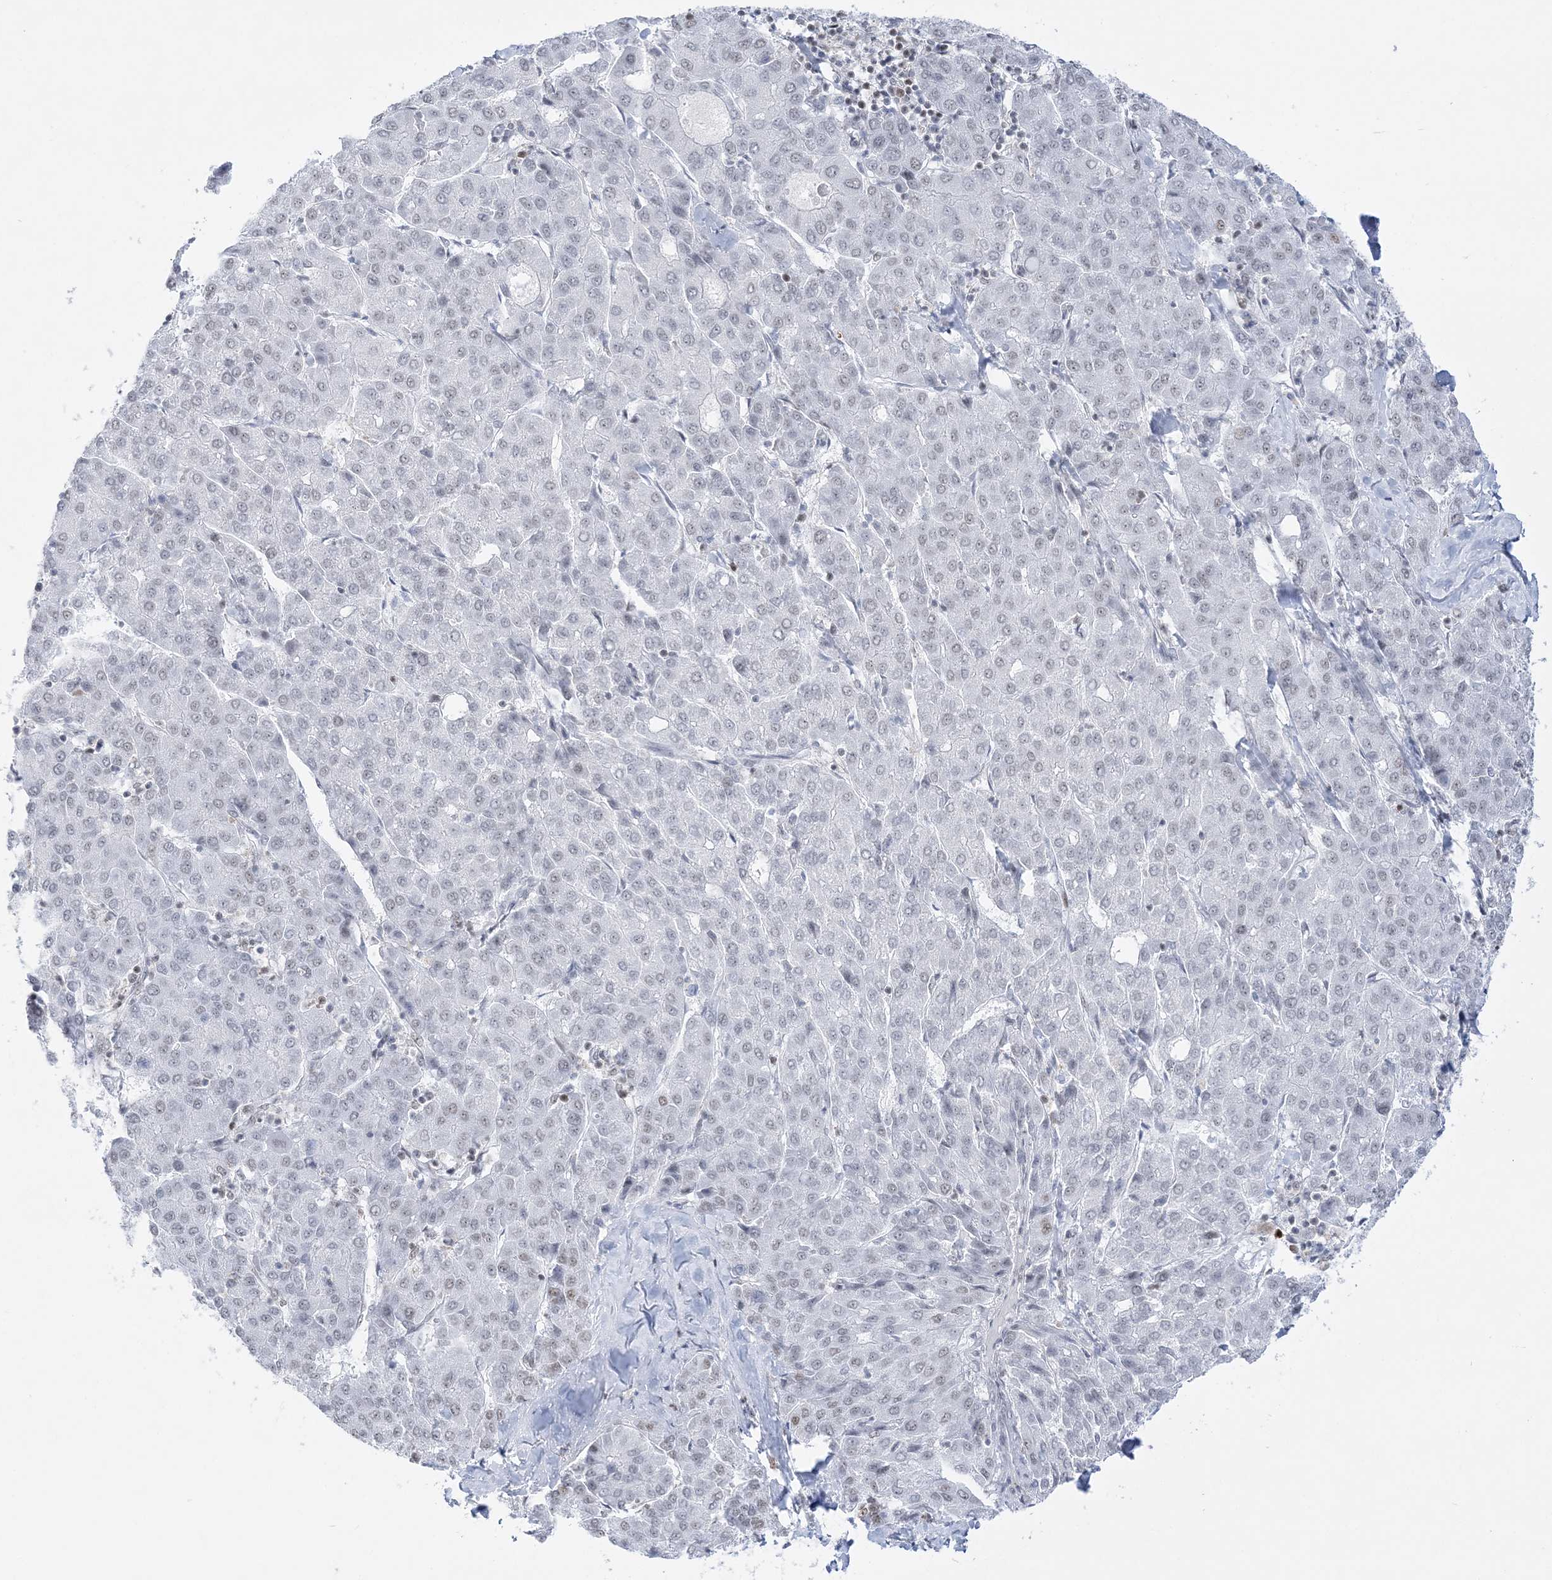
{"staining": {"intensity": "negative", "quantity": "none", "location": "none"}, "tissue": "liver cancer", "cell_type": "Tumor cells", "image_type": "cancer", "snomed": [{"axis": "morphology", "description": "Carcinoma, Hepatocellular, NOS"}, {"axis": "topography", "description": "Liver"}], "caption": "Human liver cancer (hepatocellular carcinoma) stained for a protein using IHC shows no staining in tumor cells.", "gene": "DDX21", "patient": {"sex": "male", "age": 65}}